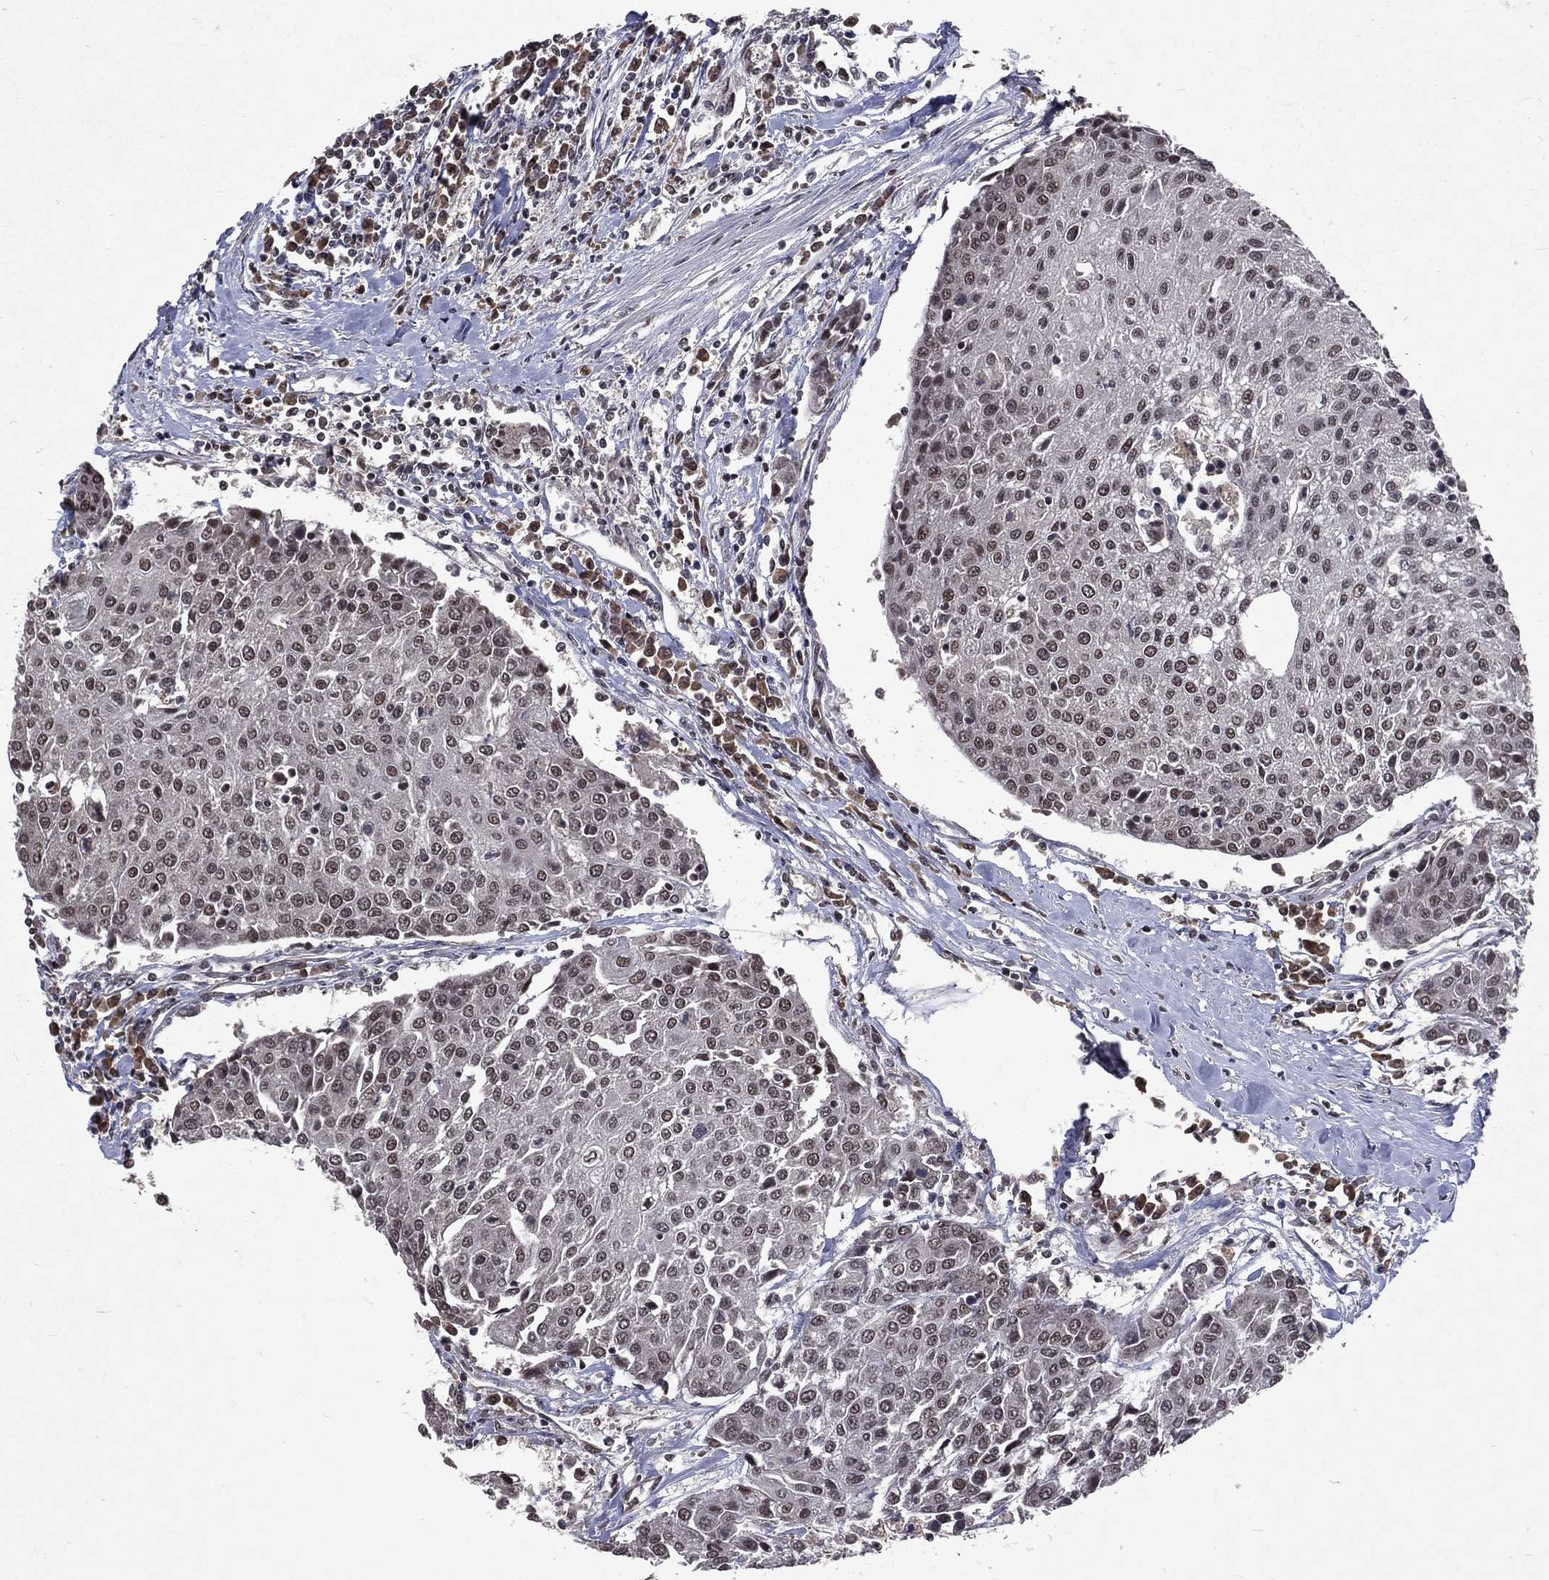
{"staining": {"intensity": "moderate", "quantity": "25%-75%", "location": "nuclear"}, "tissue": "urothelial cancer", "cell_type": "Tumor cells", "image_type": "cancer", "snomed": [{"axis": "morphology", "description": "Urothelial carcinoma, High grade"}, {"axis": "topography", "description": "Urinary bladder"}], "caption": "Urothelial cancer stained for a protein shows moderate nuclear positivity in tumor cells. Ihc stains the protein of interest in brown and the nuclei are stained blue.", "gene": "DMAP1", "patient": {"sex": "female", "age": 85}}